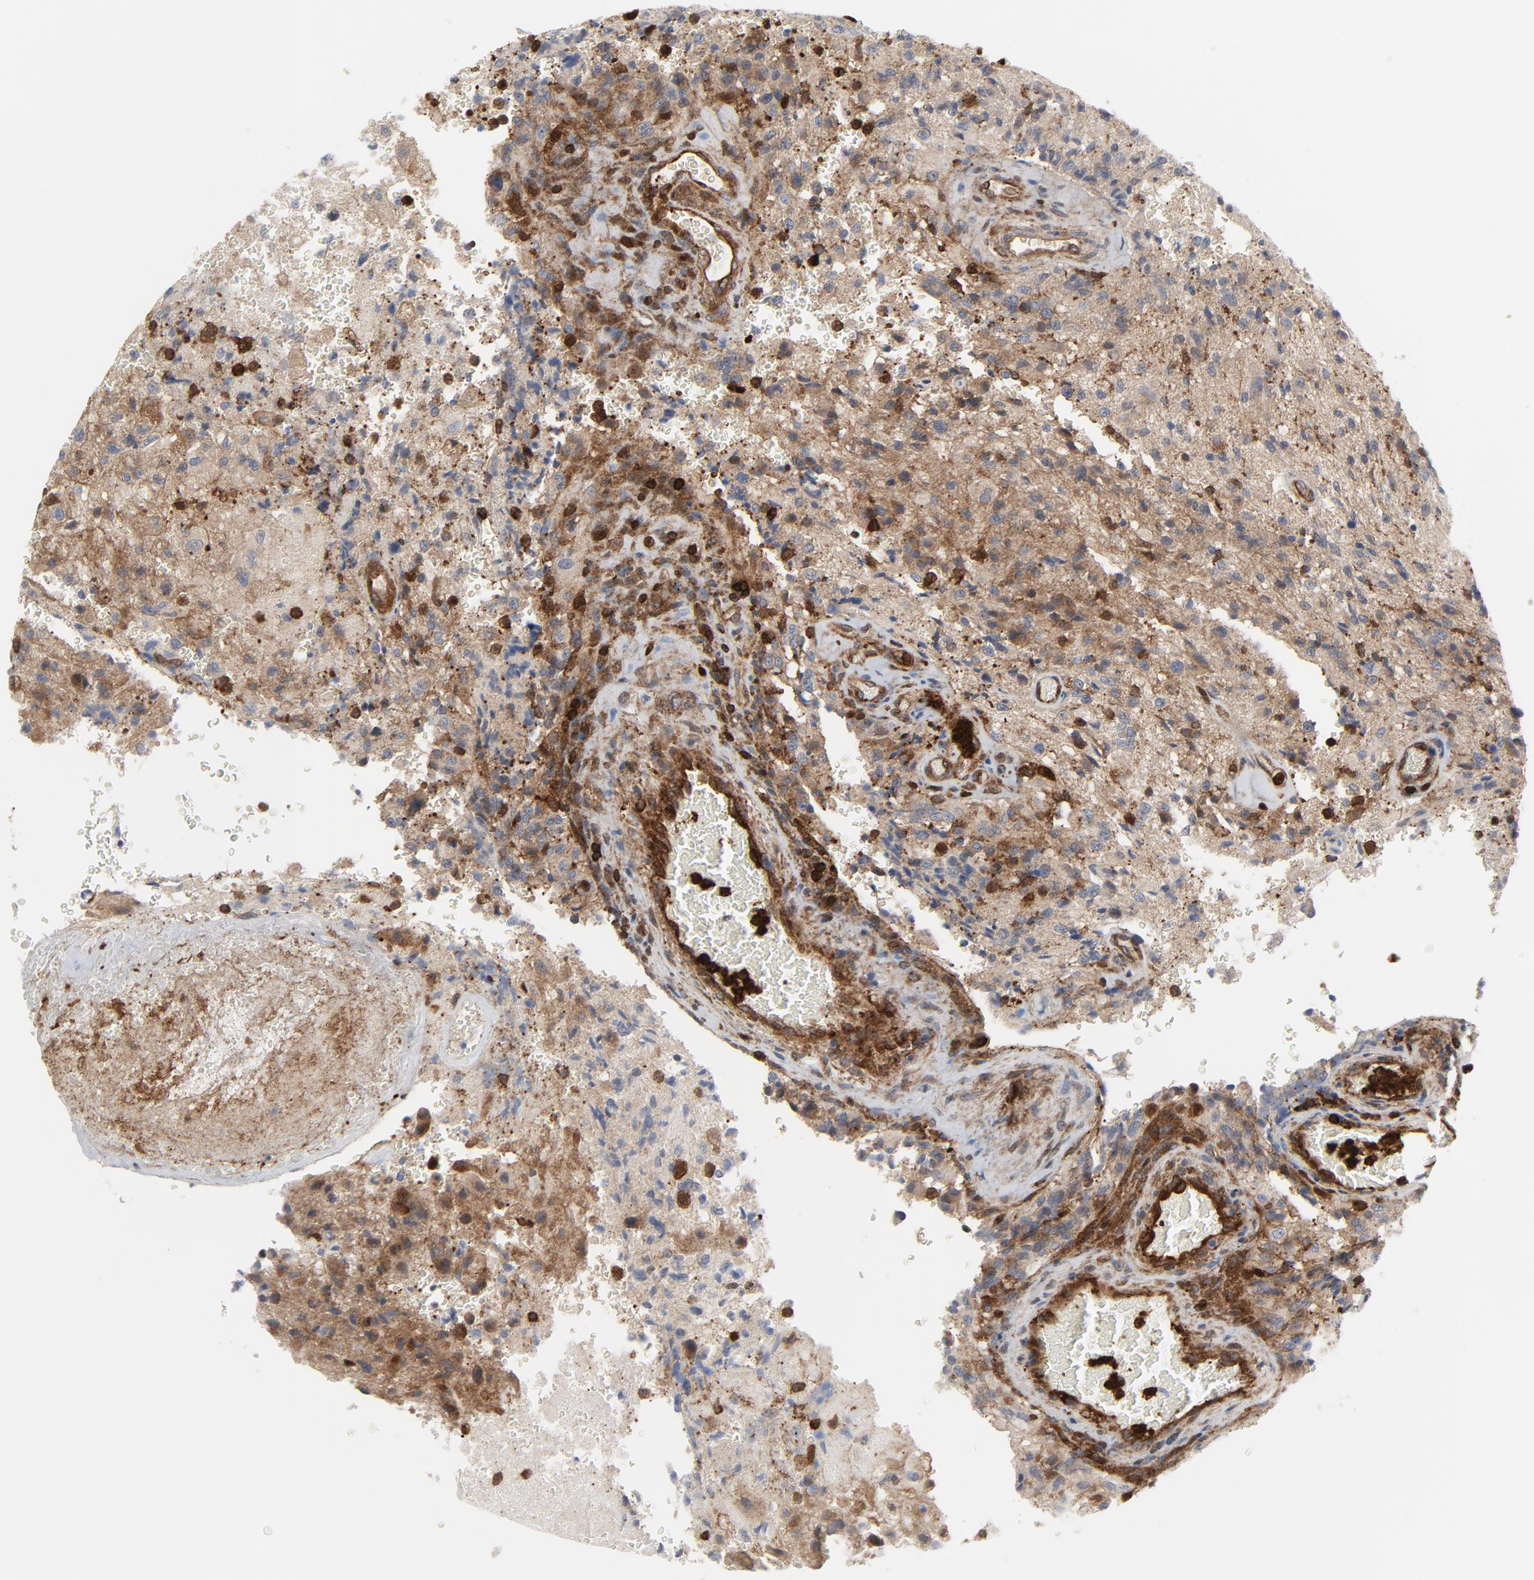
{"staining": {"intensity": "moderate", "quantity": ">75%", "location": "cytoplasmic/membranous"}, "tissue": "glioma", "cell_type": "Tumor cells", "image_type": "cancer", "snomed": [{"axis": "morphology", "description": "Normal tissue, NOS"}, {"axis": "morphology", "description": "Glioma, malignant, High grade"}, {"axis": "topography", "description": "Cerebral cortex"}], "caption": "There is medium levels of moderate cytoplasmic/membranous staining in tumor cells of high-grade glioma (malignant), as demonstrated by immunohistochemical staining (brown color).", "gene": "YES1", "patient": {"sex": "male", "age": 56}}